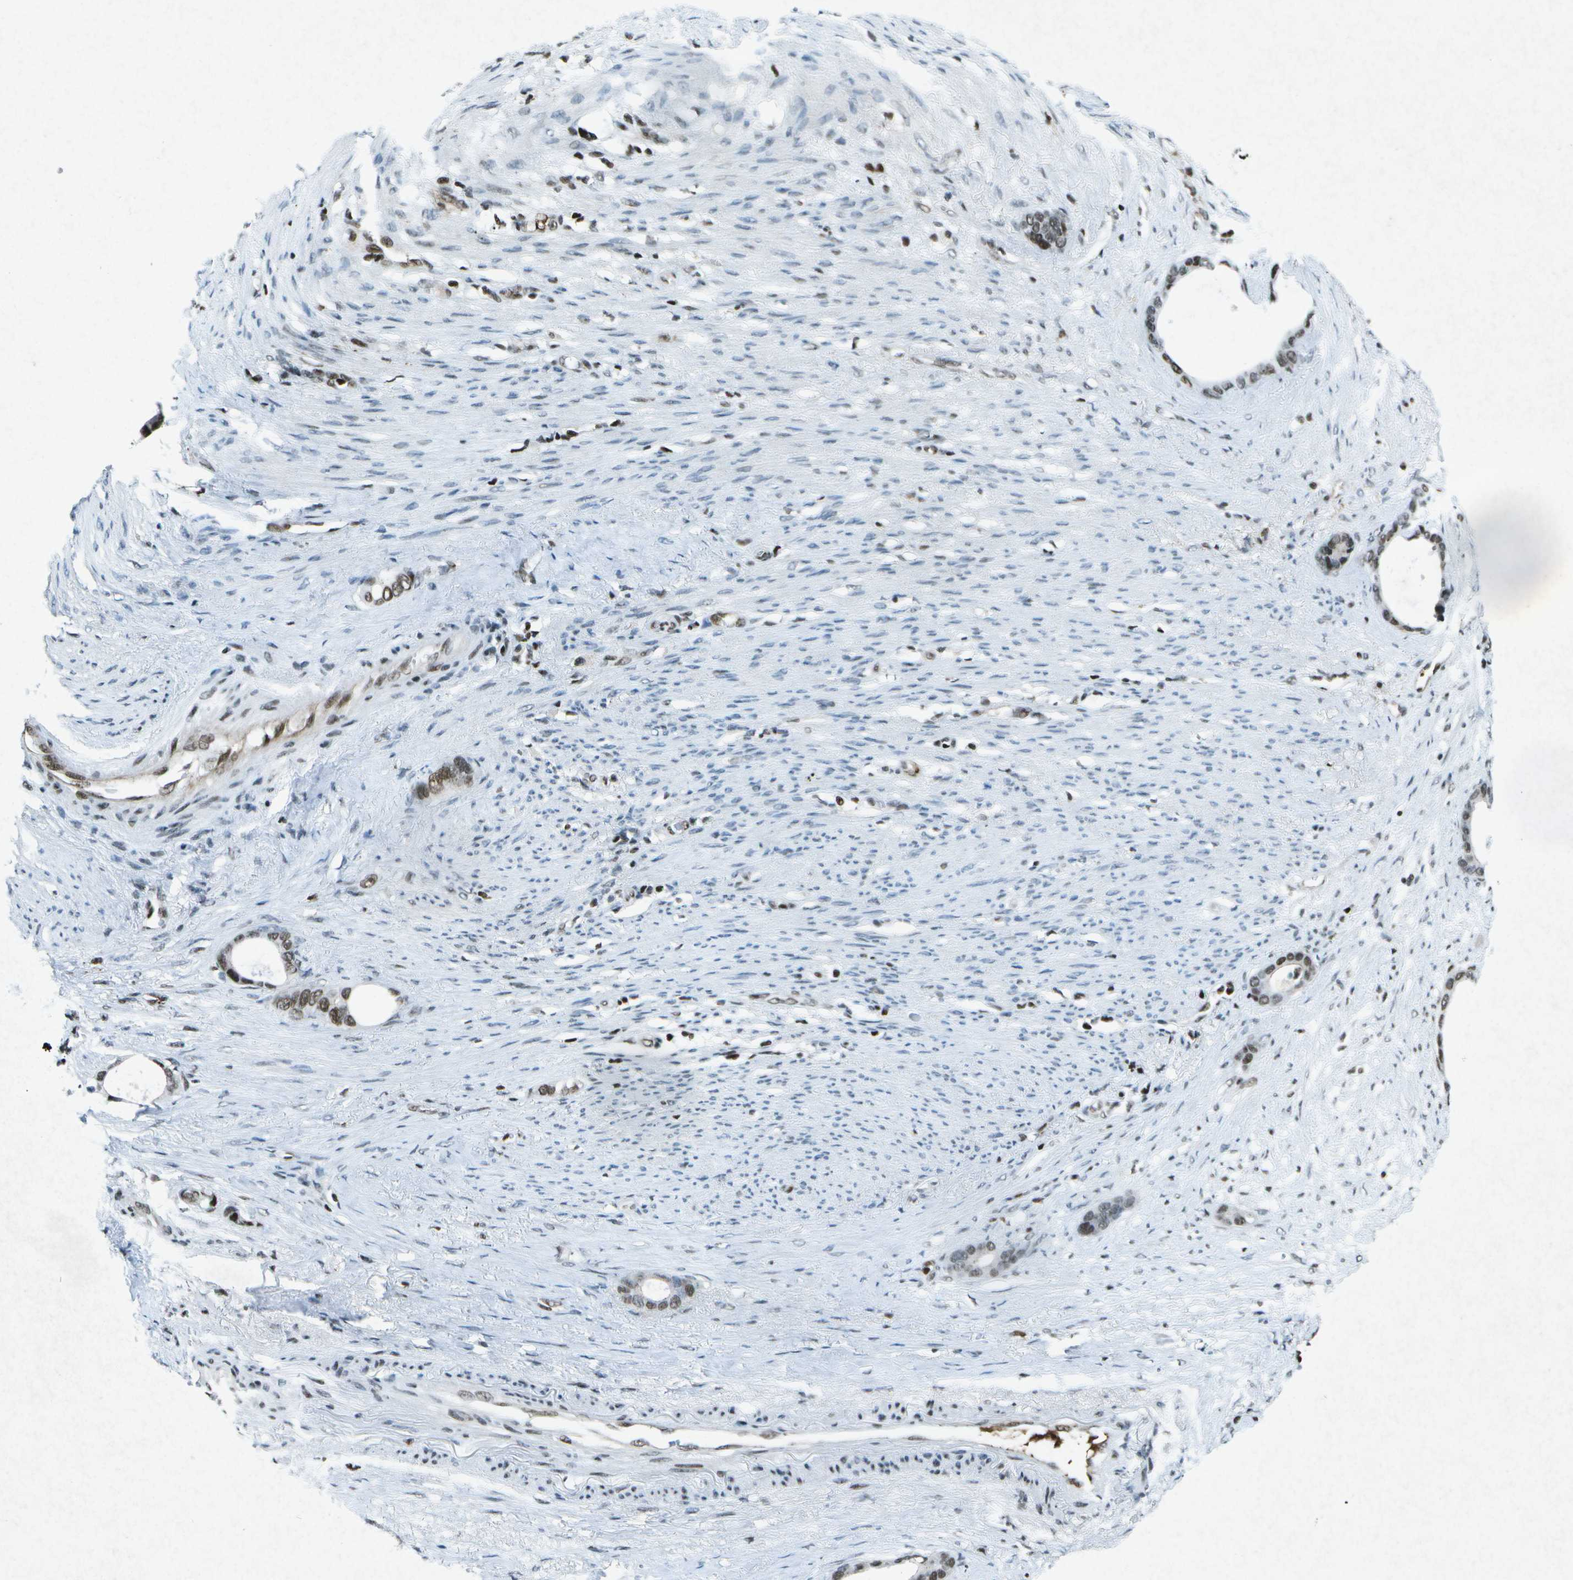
{"staining": {"intensity": "moderate", "quantity": ">75%", "location": "nuclear"}, "tissue": "stomach cancer", "cell_type": "Tumor cells", "image_type": "cancer", "snomed": [{"axis": "morphology", "description": "Adenocarcinoma, NOS"}, {"axis": "topography", "description": "Stomach"}], "caption": "This is an image of immunohistochemistry staining of stomach cancer (adenocarcinoma), which shows moderate staining in the nuclear of tumor cells.", "gene": "MTA2", "patient": {"sex": "female", "age": 75}}